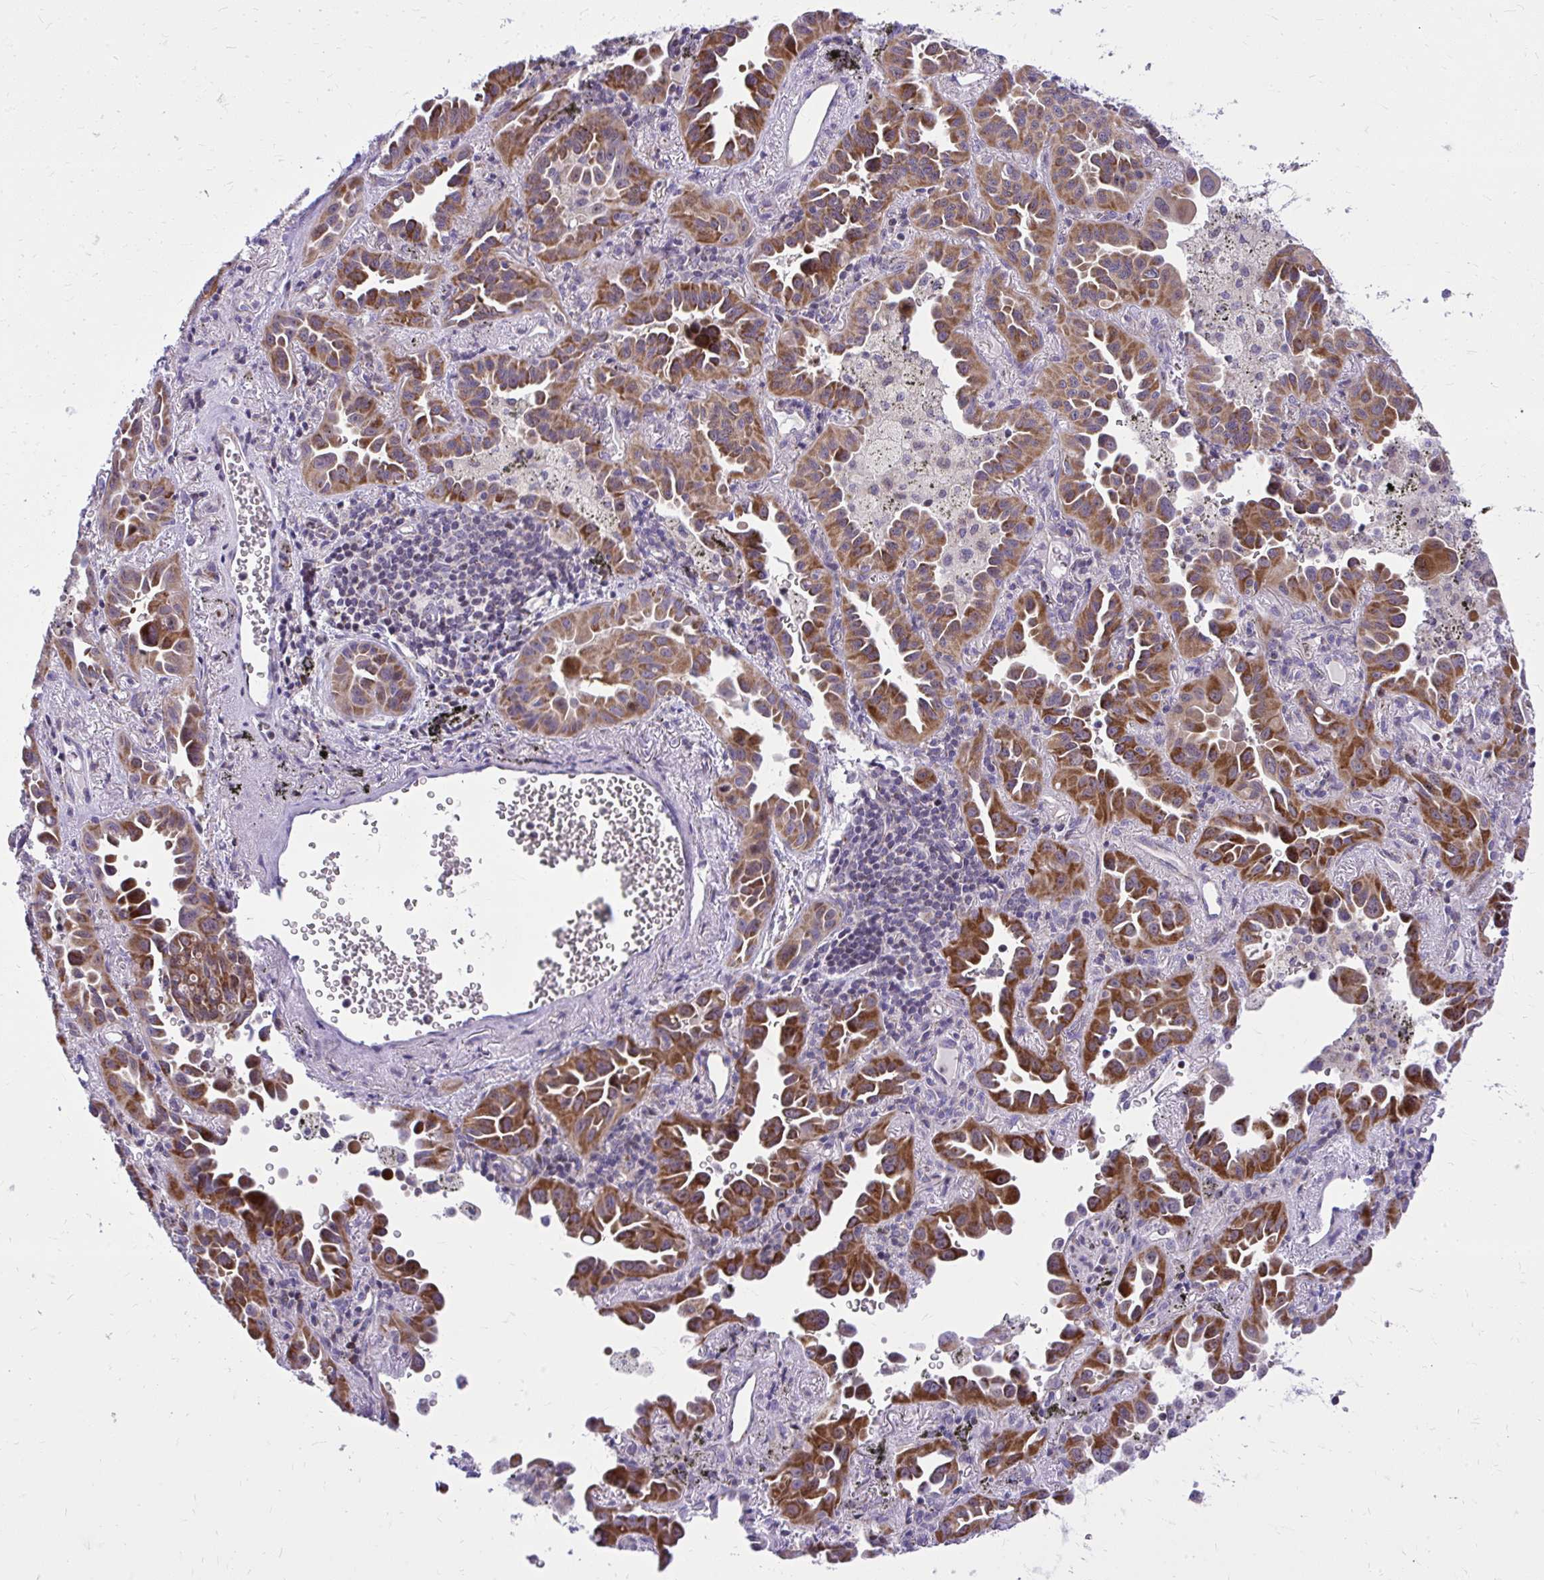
{"staining": {"intensity": "strong", "quantity": ">75%", "location": "cytoplasmic/membranous"}, "tissue": "lung cancer", "cell_type": "Tumor cells", "image_type": "cancer", "snomed": [{"axis": "morphology", "description": "Adenocarcinoma, NOS"}, {"axis": "topography", "description": "Lung"}], "caption": "Immunohistochemical staining of human lung adenocarcinoma reveals high levels of strong cytoplasmic/membranous protein positivity in about >75% of tumor cells.", "gene": "GPRIN3", "patient": {"sex": "male", "age": 68}}